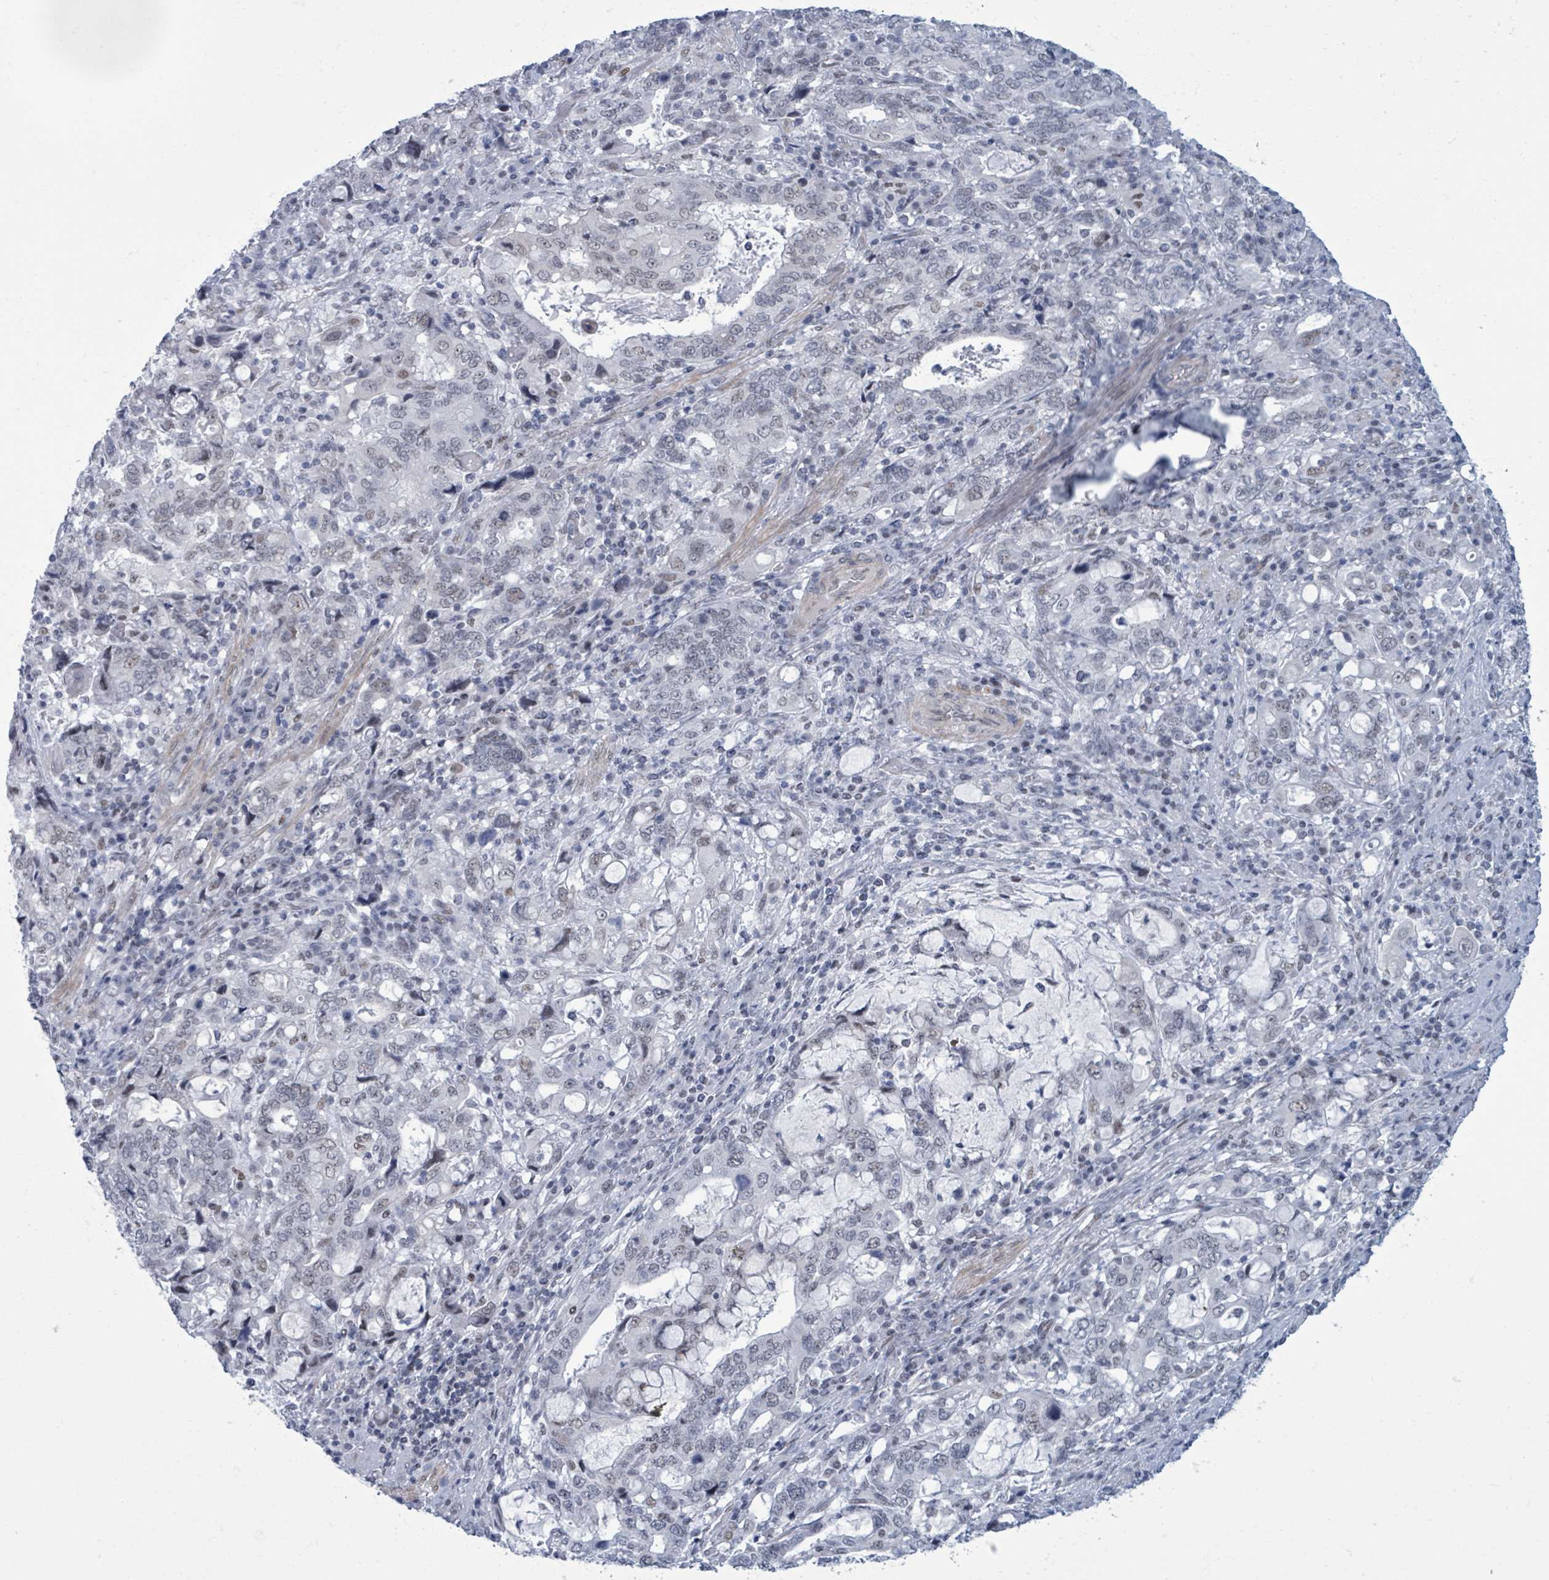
{"staining": {"intensity": "negative", "quantity": "none", "location": "none"}, "tissue": "stomach cancer", "cell_type": "Tumor cells", "image_type": "cancer", "snomed": [{"axis": "morphology", "description": "Adenocarcinoma, NOS"}, {"axis": "topography", "description": "Stomach, upper"}, {"axis": "topography", "description": "Stomach"}], "caption": "DAB (3,3'-diaminobenzidine) immunohistochemical staining of human stomach adenocarcinoma displays no significant positivity in tumor cells.", "gene": "CT45A5", "patient": {"sex": "male", "age": 62}}